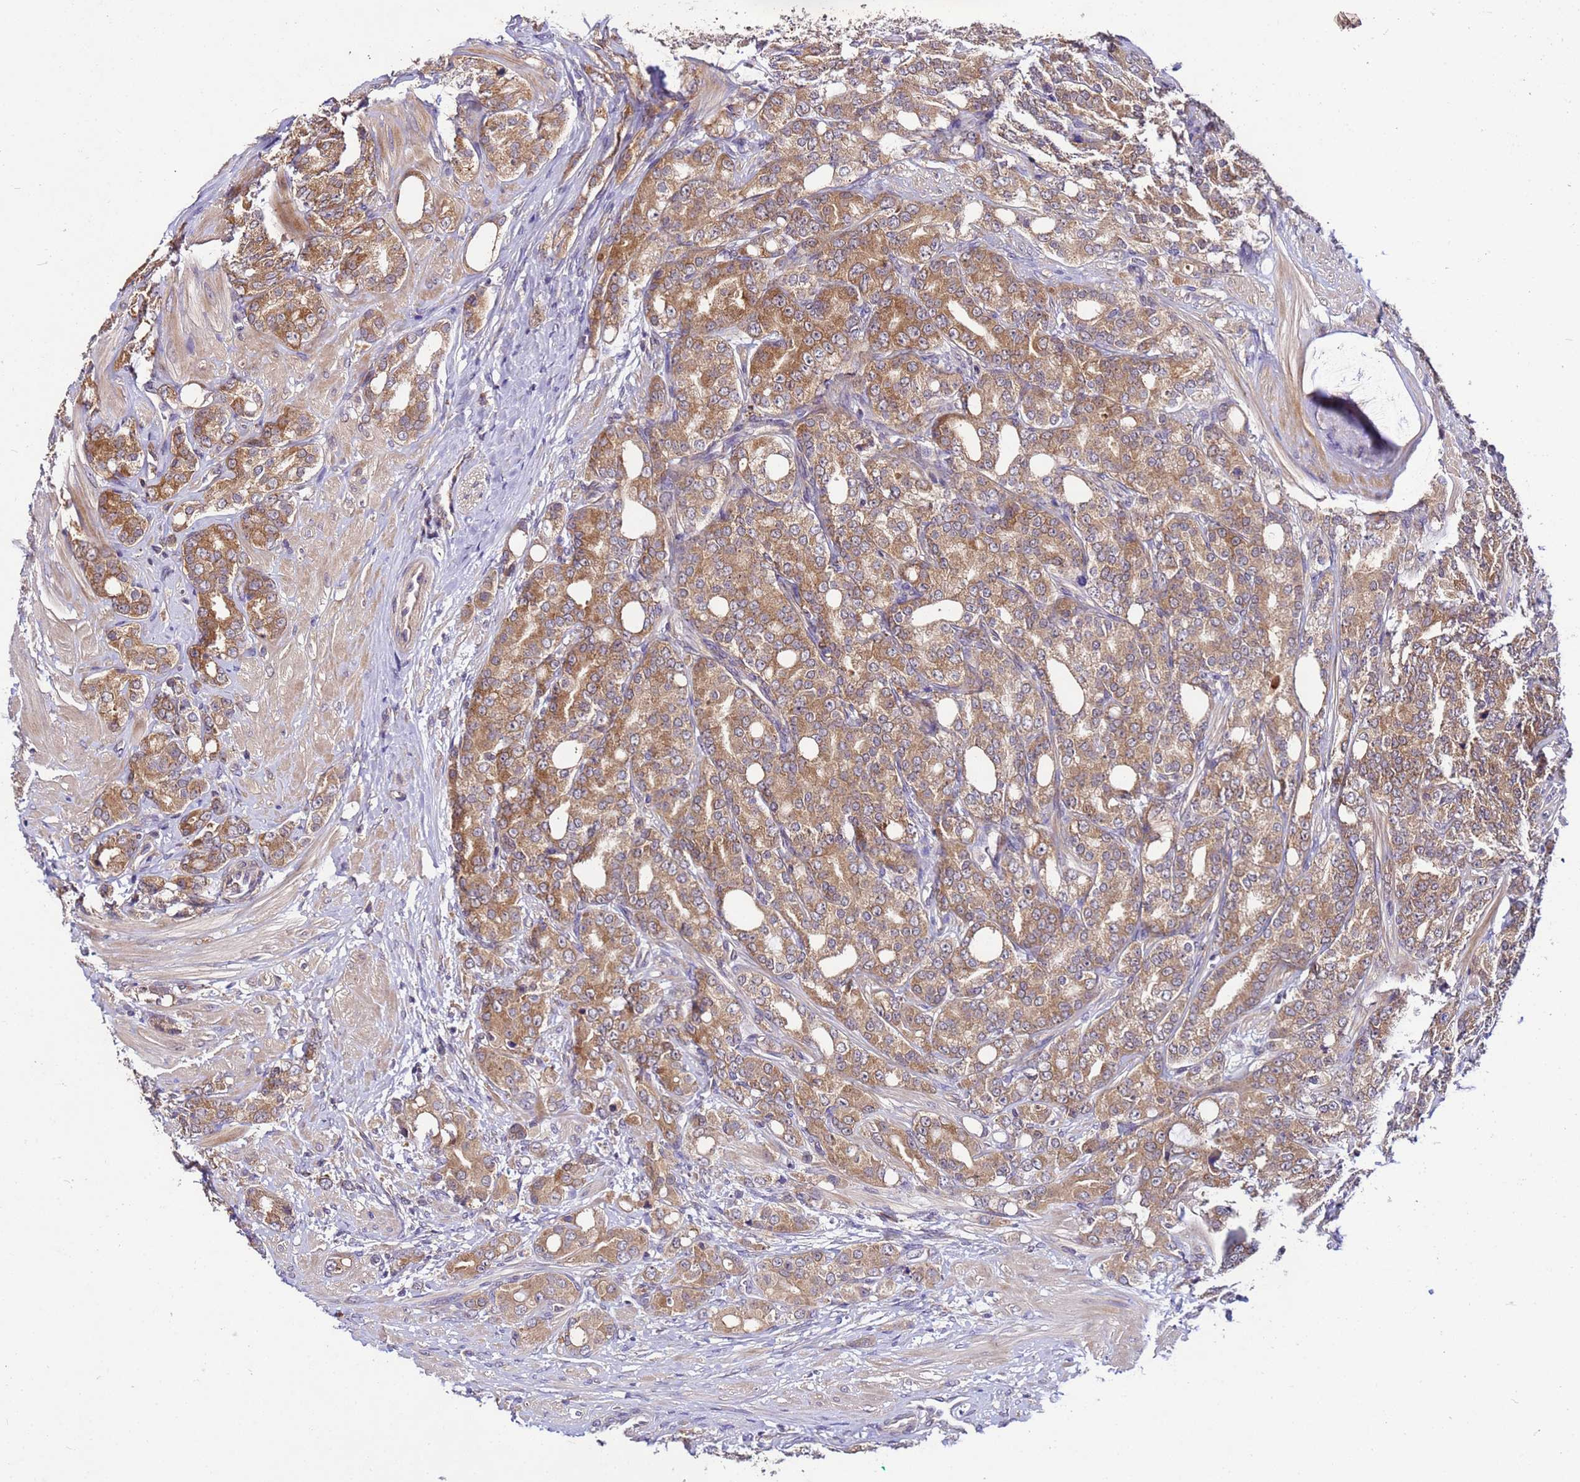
{"staining": {"intensity": "moderate", "quantity": ">75%", "location": "cytoplasmic/membranous"}, "tissue": "prostate cancer", "cell_type": "Tumor cells", "image_type": "cancer", "snomed": [{"axis": "morphology", "description": "Adenocarcinoma, High grade"}, {"axis": "topography", "description": "Prostate"}], "caption": "A high-resolution micrograph shows immunohistochemistry (IHC) staining of prostate cancer (adenocarcinoma (high-grade)), which shows moderate cytoplasmic/membranous staining in about >75% of tumor cells.", "gene": "GSPT2", "patient": {"sex": "male", "age": 62}}